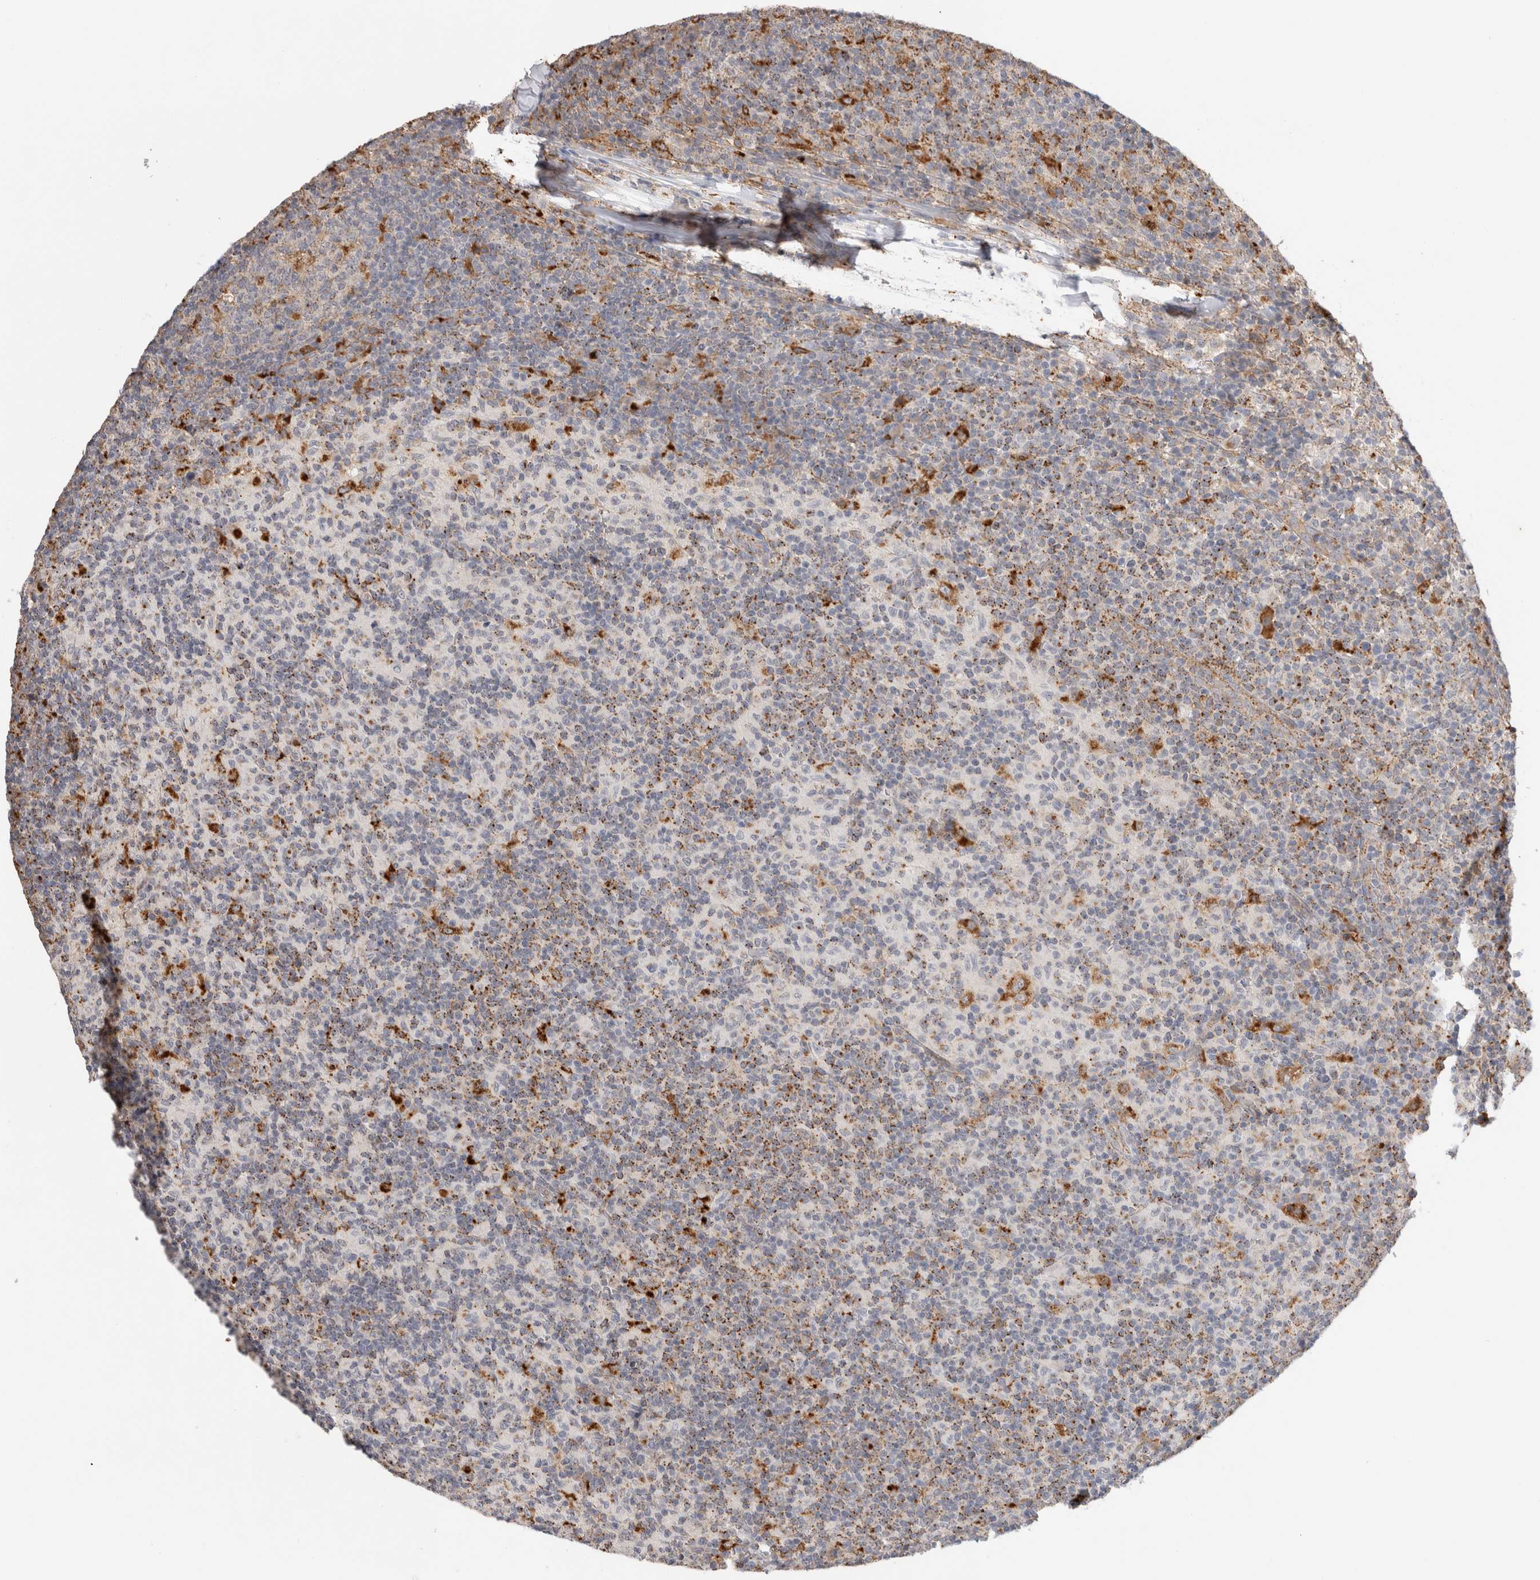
{"staining": {"intensity": "moderate", "quantity": "<25%", "location": "cytoplasmic/membranous"}, "tissue": "lymph node", "cell_type": "Germinal center cells", "image_type": "normal", "snomed": [{"axis": "morphology", "description": "Normal tissue, NOS"}, {"axis": "morphology", "description": "Inflammation, NOS"}, {"axis": "topography", "description": "Lymph node"}], "caption": "This image displays normal lymph node stained with immunohistochemistry (IHC) to label a protein in brown. The cytoplasmic/membranous of germinal center cells show moderate positivity for the protein. Nuclei are counter-stained blue.", "gene": "GNS", "patient": {"sex": "male", "age": 55}}